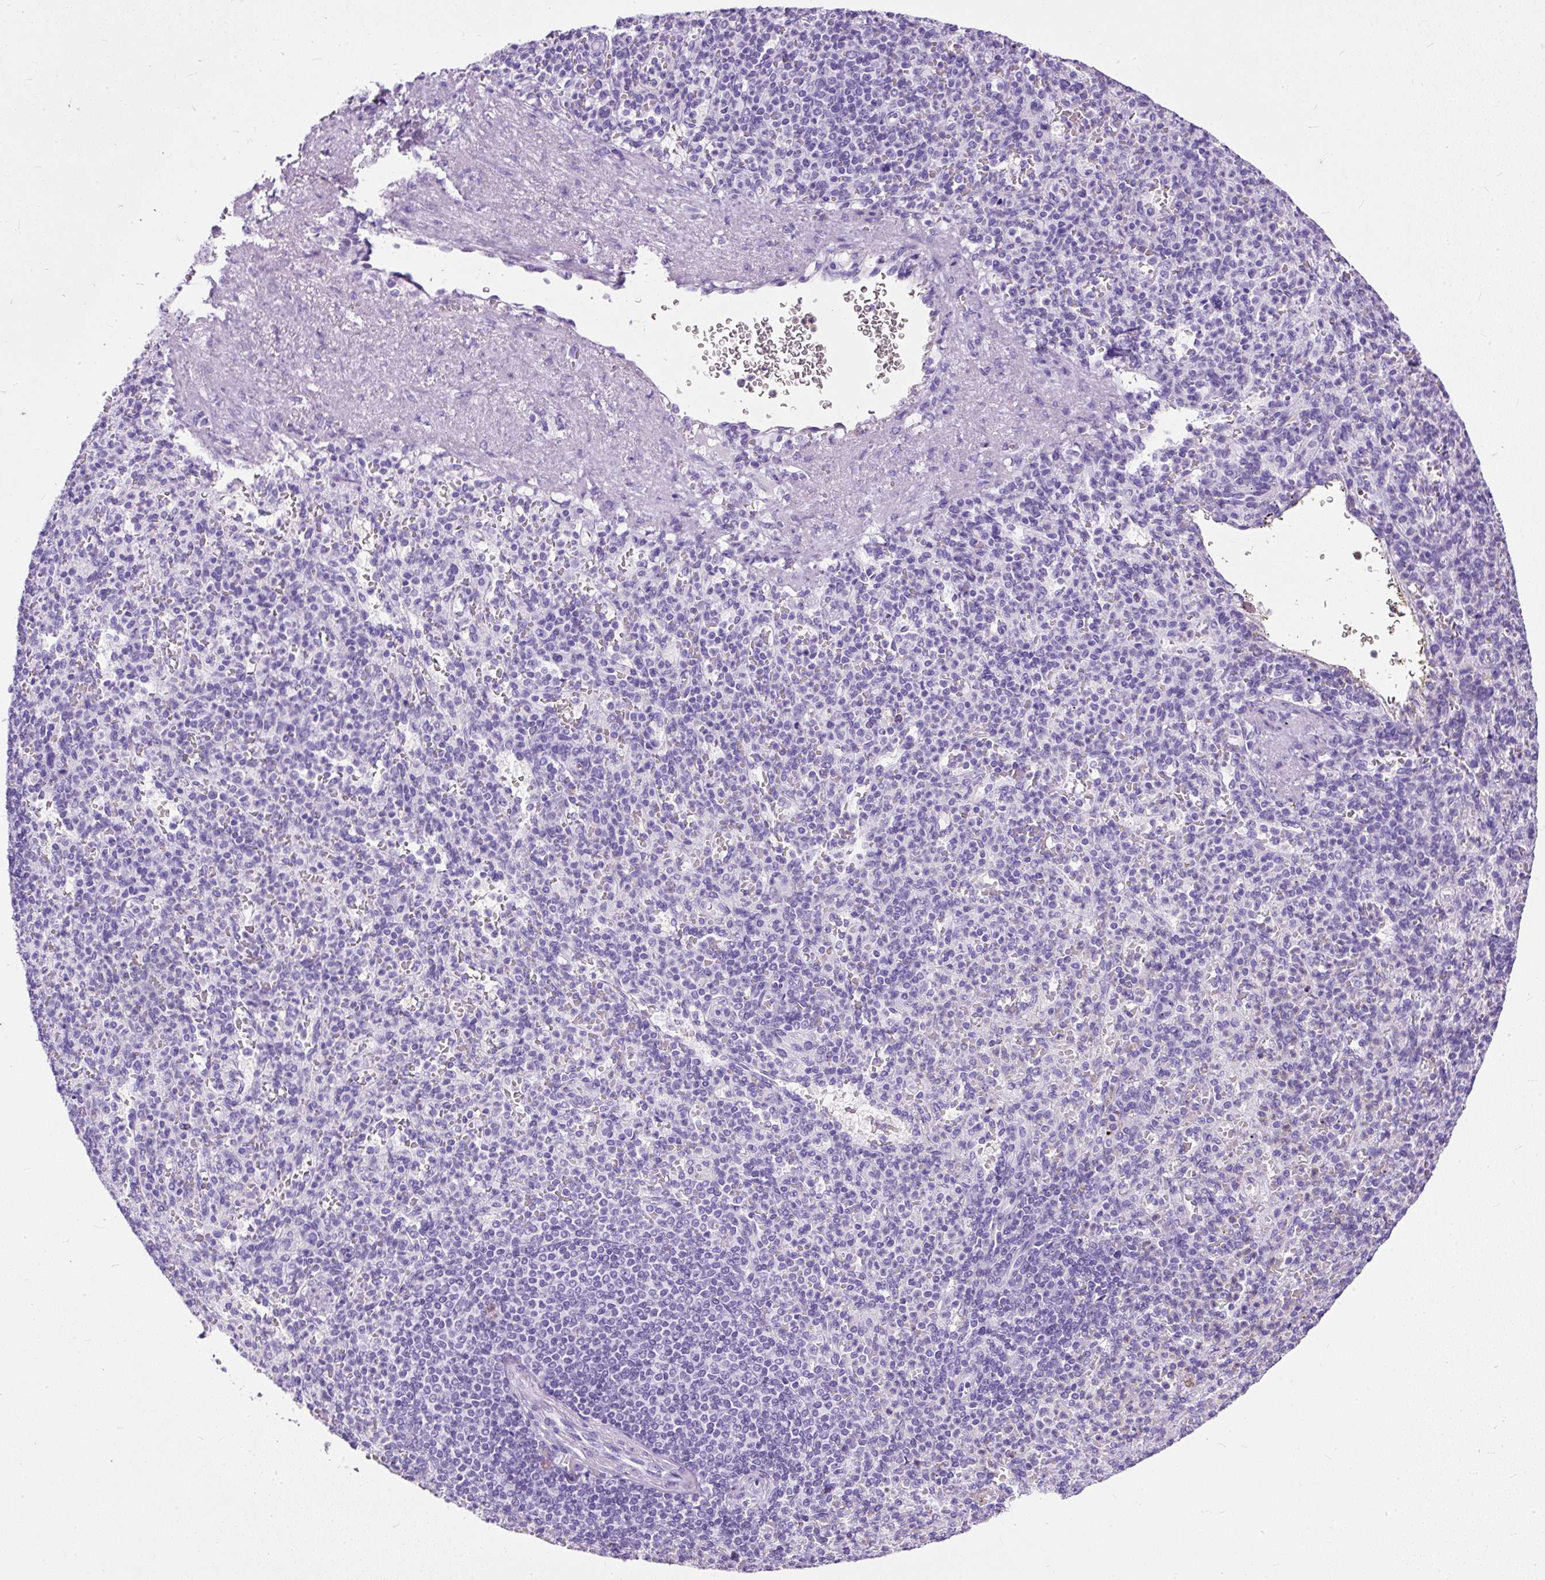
{"staining": {"intensity": "negative", "quantity": "none", "location": "none"}, "tissue": "spleen", "cell_type": "Cells in red pulp", "image_type": "normal", "snomed": [{"axis": "morphology", "description": "Normal tissue, NOS"}, {"axis": "topography", "description": "Spleen"}], "caption": "This is an immunohistochemistry (IHC) histopathology image of normal spleen. There is no positivity in cells in red pulp.", "gene": "NTS", "patient": {"sex": "female", "age": 74}}